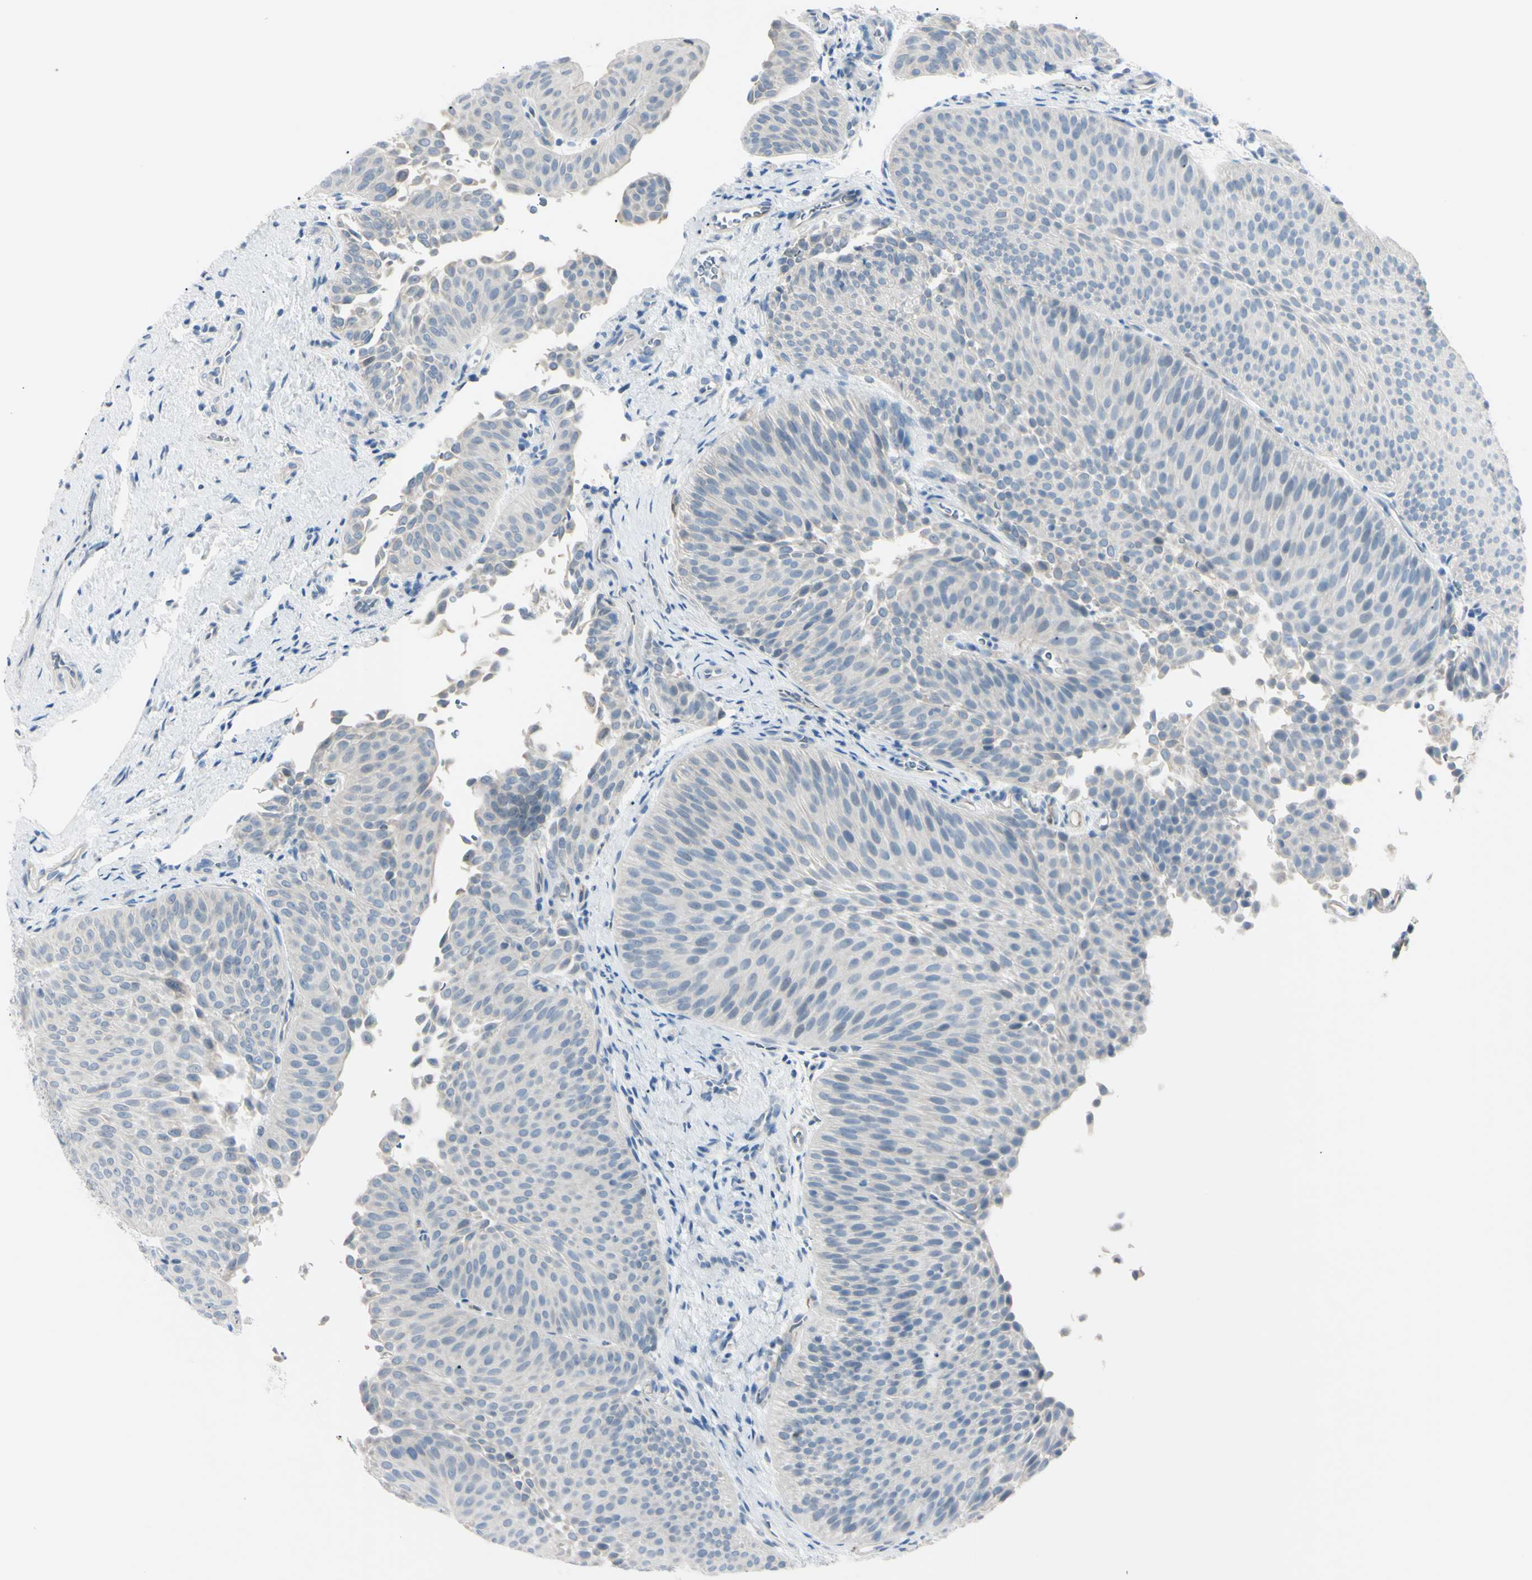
{"staining": {"intensity": "negative", "quantity": "none", "location": "none"}, "tissue": "urothelial cancer", "cell_type": "Tumor cells", "image_type": "cancer", "snomed": [{"axis": "morphology", "description": "Urothelial carcinoma, Low grade"}, {"axis": "topography", "description": "Urinary bladder"}], "caption": "An immunohistochemistry (IHC) image of low-grade urothelial carcinoma is shown. There is no staining in tumor cells of low-grade urothelial carcinoma. The staining was performed using DAB (3,3'-diaminobenzidine) to visualize the protein expression in brown, while the nuclei were stained in blue with hematoxylin (Magnification: 20x).", "gene": "FOLH1", "patient": {"sex": "female", "age": 60}}